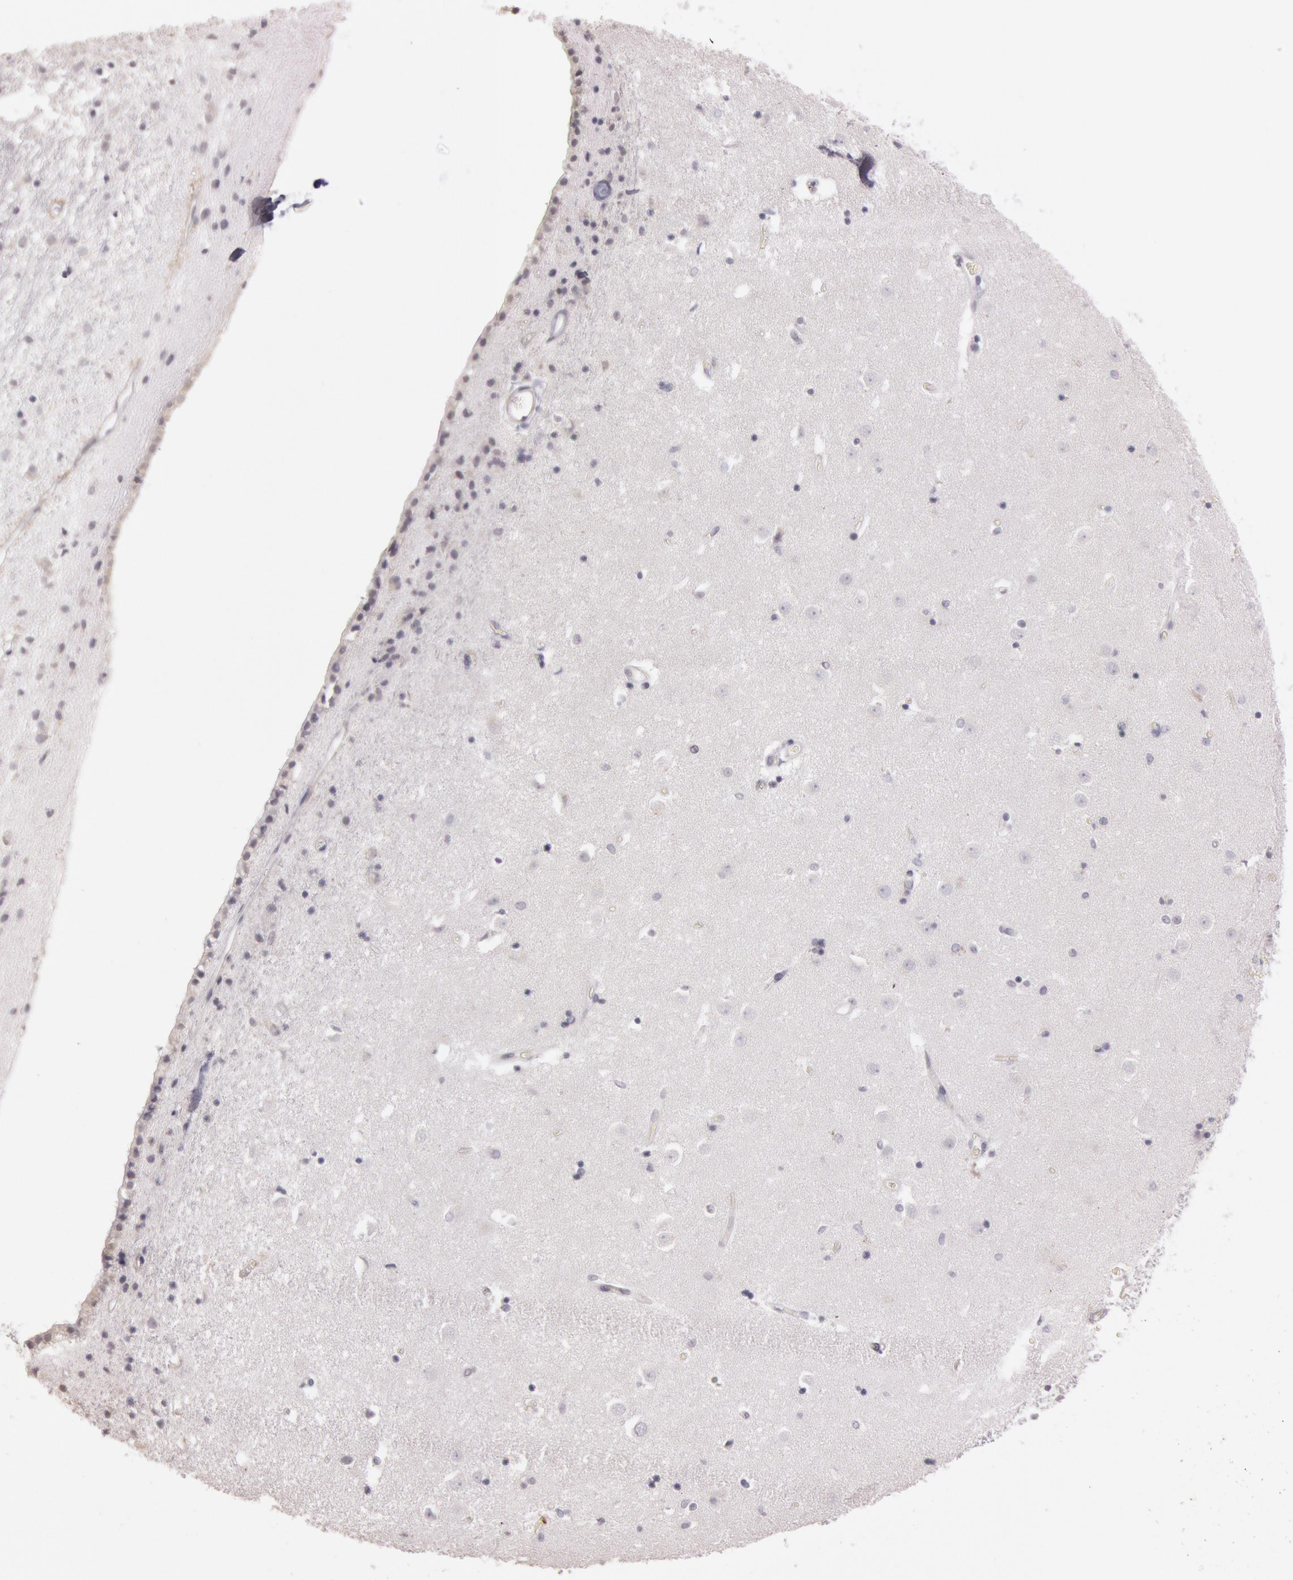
{"staining": {"intensity": "negative", "quantity": "none", "location": "none"}, "tissue": "caudate", "cell_type": "Glial cells", "image_type": "normal", "snomed": [{"axis": "morphology", "description": "Normal tissue, NOS"}, {"axis": "topography", "description": "Lateral ventricle wall"}], "caption": "Micrograph shows no significant protein expression in glial cells of normal caudate.", "gene": "KDM6A", "patient": {"sex": "female", "age": 54}}